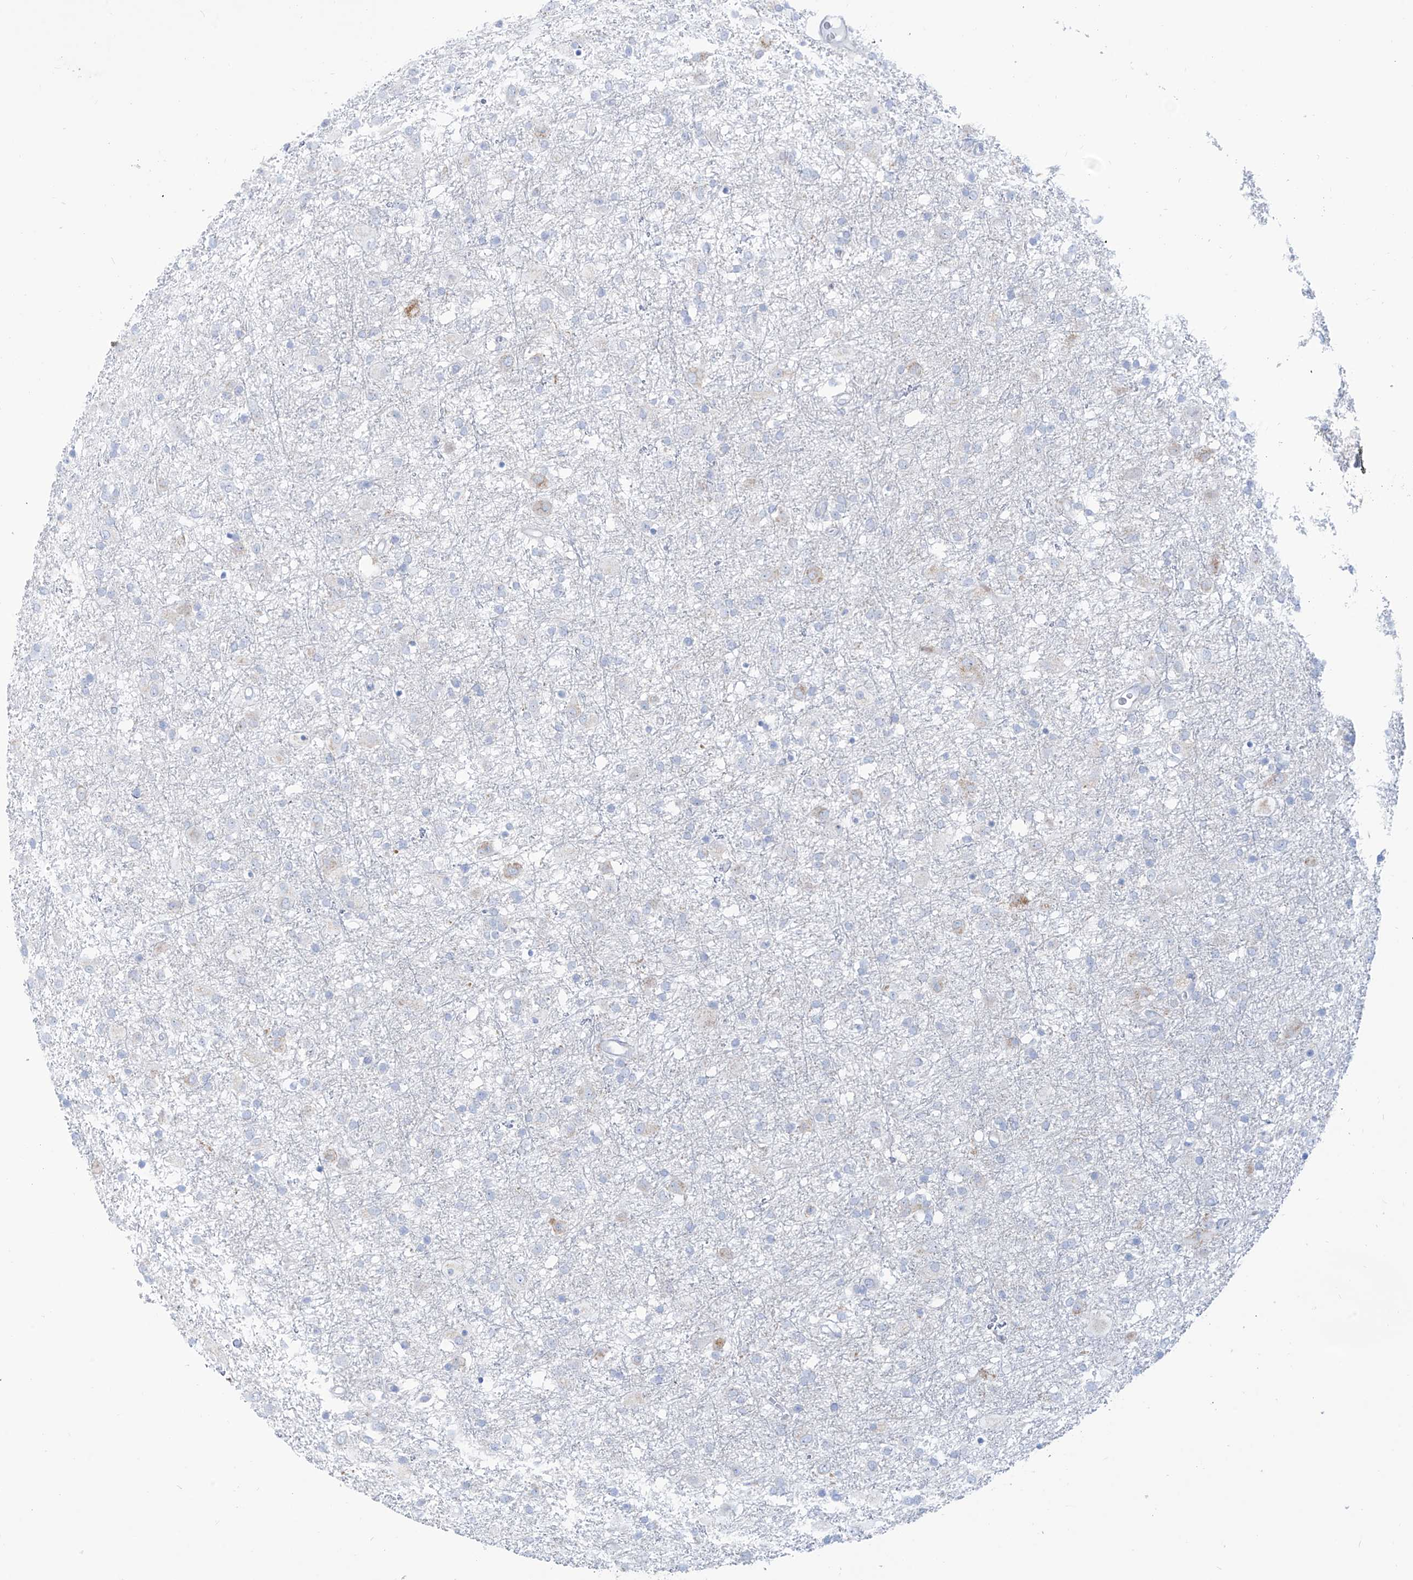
{"staining": {"intensity": "negative", "quantity": "none", "location": "none"}, "tissue": "glioma", "cell_type": "Tumor cells", "image_type": "cancer", "snomed": [{"axis": "morphology", "description": "Glioma, malignant, Low grade"}, {"axis": "topography", "description": "Brain"}], "caption": "This is an immunohistochemistry (IHC) image of human glioma. There is no positivity in tumor cells.", "gene": "SLC26A3", "patient": {"sex": "male", "age": 65}}